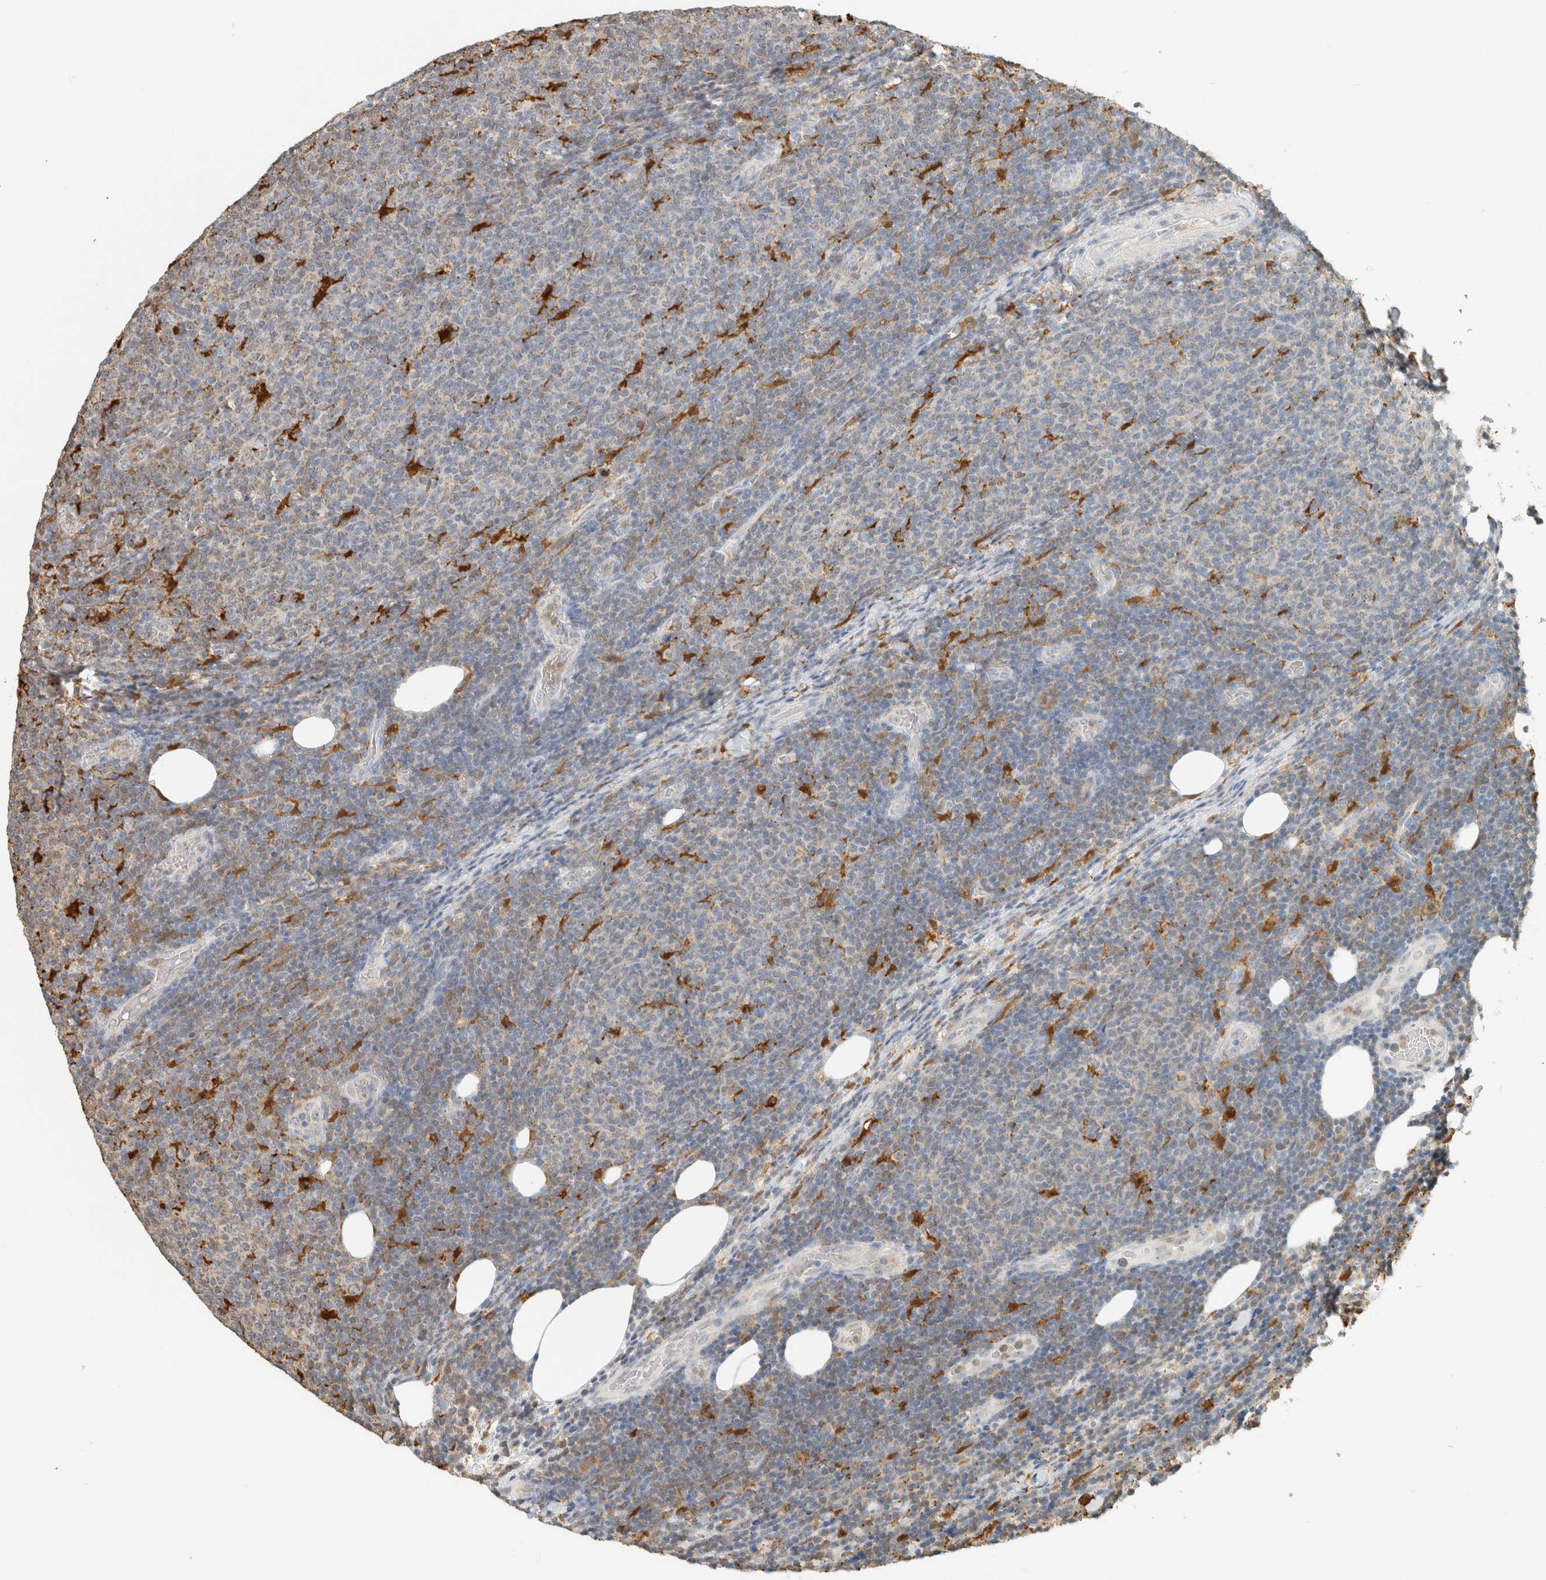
{"staining": {"intensity": "negative", "quantity": "none", "location": "none"}, "tissue": "lymphoma", "cell_type": "Tumor cells", "image_type": "cancer", "snomed": [{"axis": "morphology", "description": "Malignant lymphoma, non-Hodgkin's type, Low grade"}, {"axis": "topography", "description": "Lymph node"}], "caption": "Tumor cells show no significant expression in lymphoma.", "gene": "CAPG", "patient": {"sex": "male", "age": 66}}